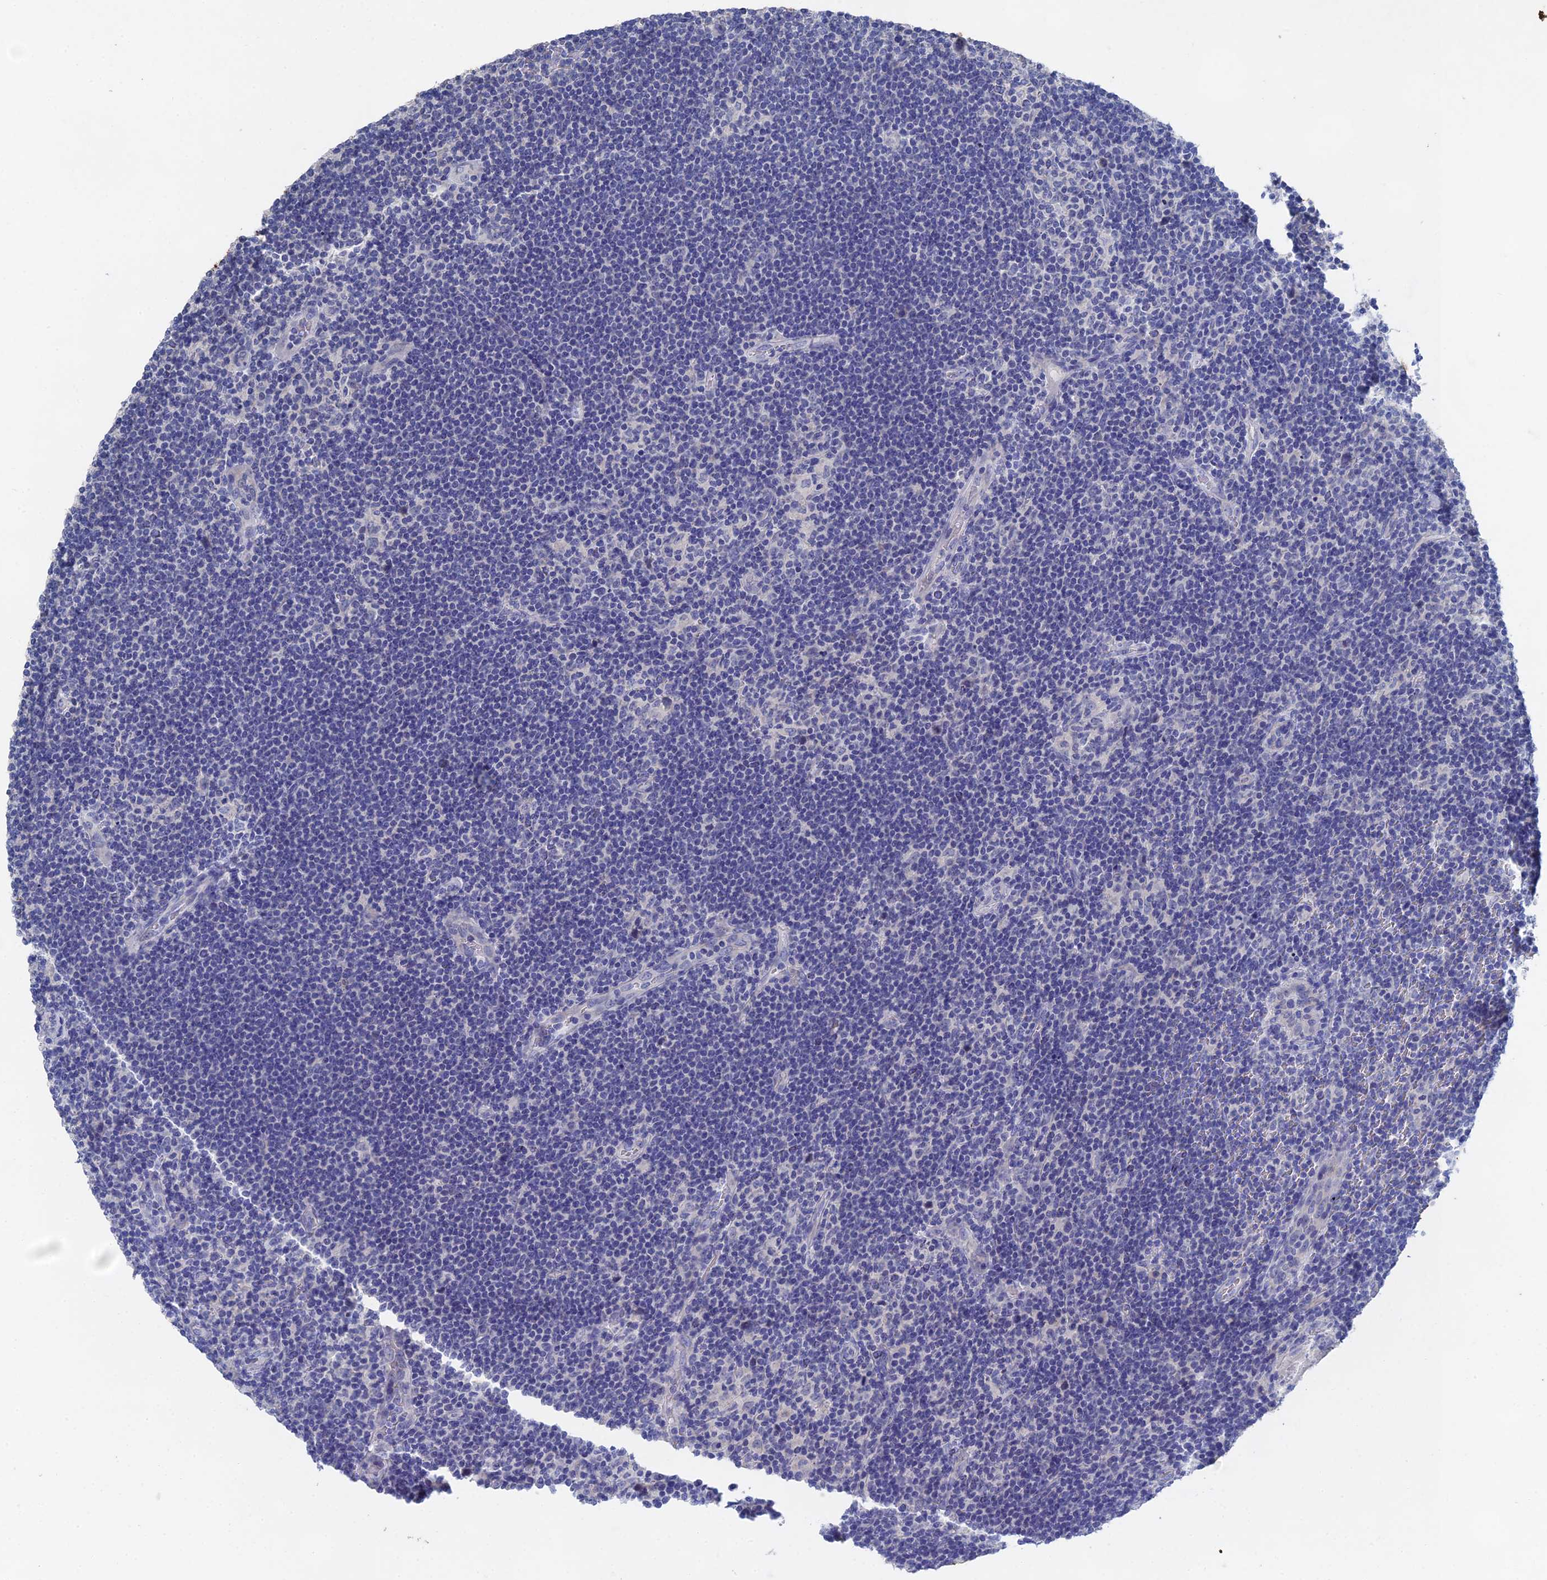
{"staining": {"intensity": "negative", "quantity": "none", "location": "none"}, "tissue": "lymphoma", "cell_type": "Tumor cells", "image_type": "cancer", "snomed": [{"axis": "morphology", "description": "Hodgkin's disease, NOS"}, {"axis": "topography", "description": "Lymph node"}], "caption": "Tumor cells are negative for brown protein staining in Hodgkin's disease.", "gene": "GFAP", "patient": {"sex": "female", "age": 57}}